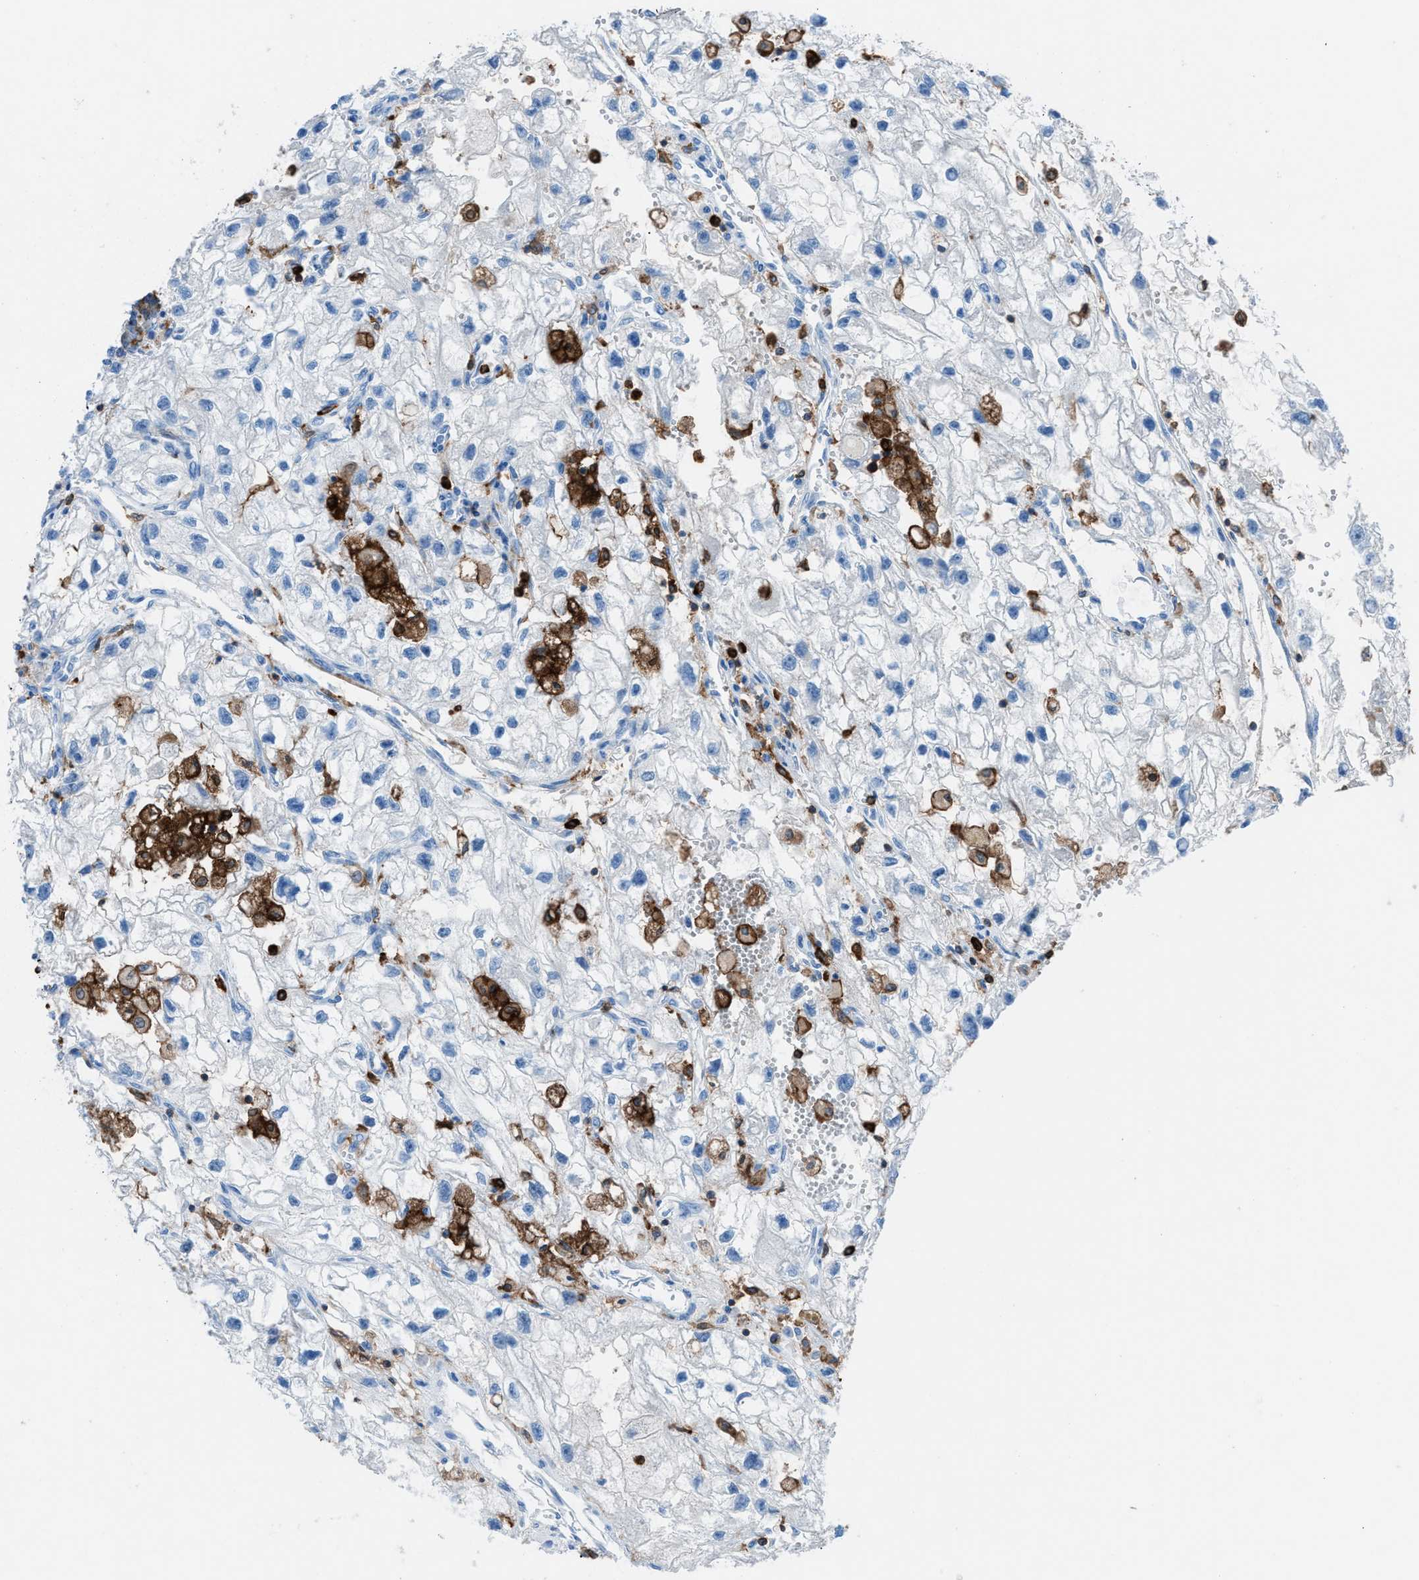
{"staining": {"intensity": "negative", "quantity": "none", "location": "none"}, "tissue": "renal cancer", "cell_type": "Tumor cells", "image_type": "cancer", "snomed": [{"axis": "morphology", "description": "Adenocarcinoma, NOS"}, {"axis": "topography", "description": "Kidney"}], "caption": "Renal adenocarcinoma was stained to show a protein in brown. There is no significant staining in tumor cells.", "gene": "ITGB2", "patient": {"sex": "female", "age": 70}}